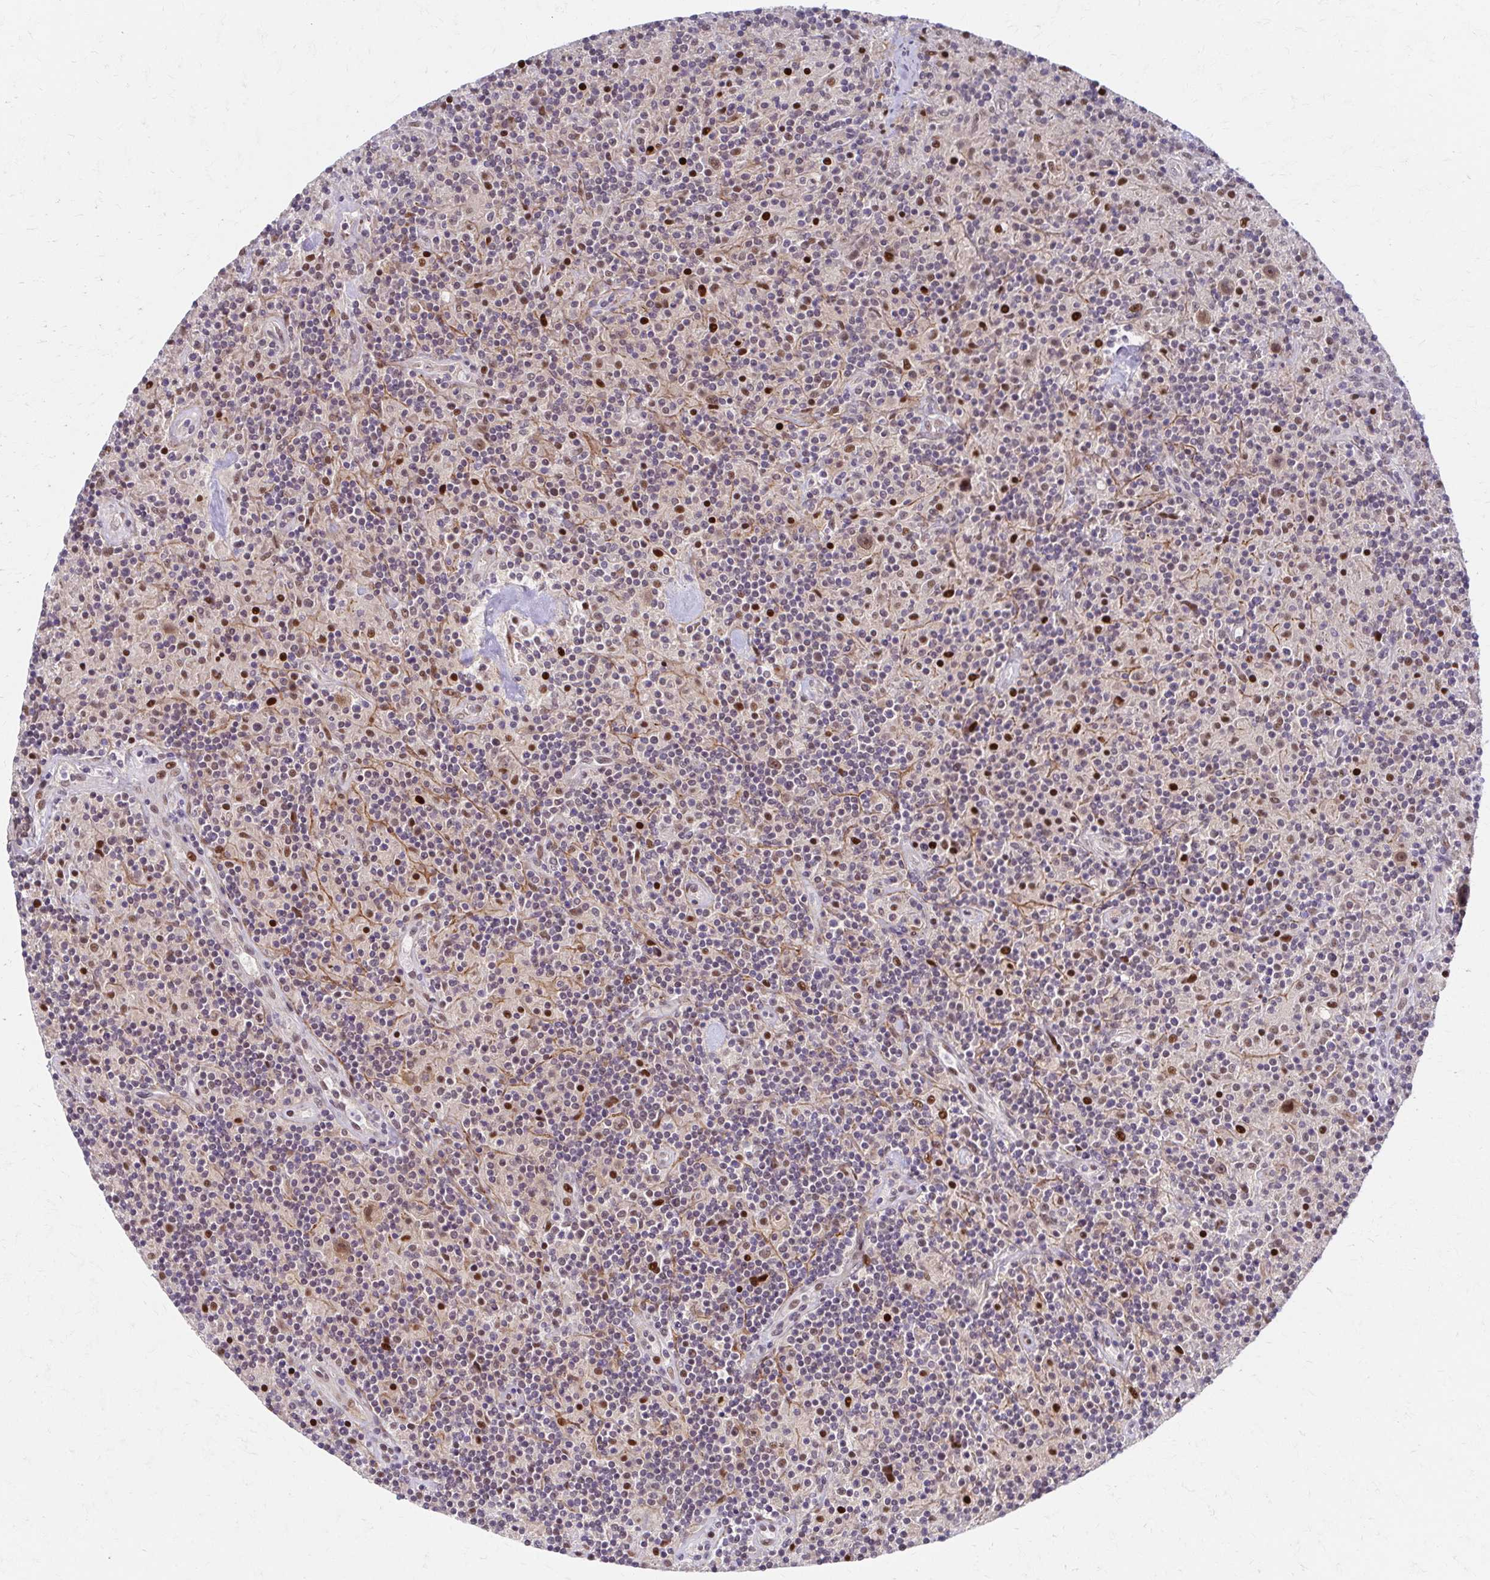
{"staining": {"intensity": "moderate", "quantity": ">75%", "location": "nuclear"}, "tissue": "lymphoma", "cell_type": "Tumor cells", "image_type": "cancer", "snomed": [{"axis": "morphology", "description": "Hodgkin's disease, NOS"}, {"axis": "topography", "description": "Lymph node"}], "caption": "Hodgkin's disease stained with a brown dye exhibits moderate nuclear positive expression in approximately >75% of tumor cells.", "gene": "PSMD7", "patient": {"sex": "male", "age": 70}}